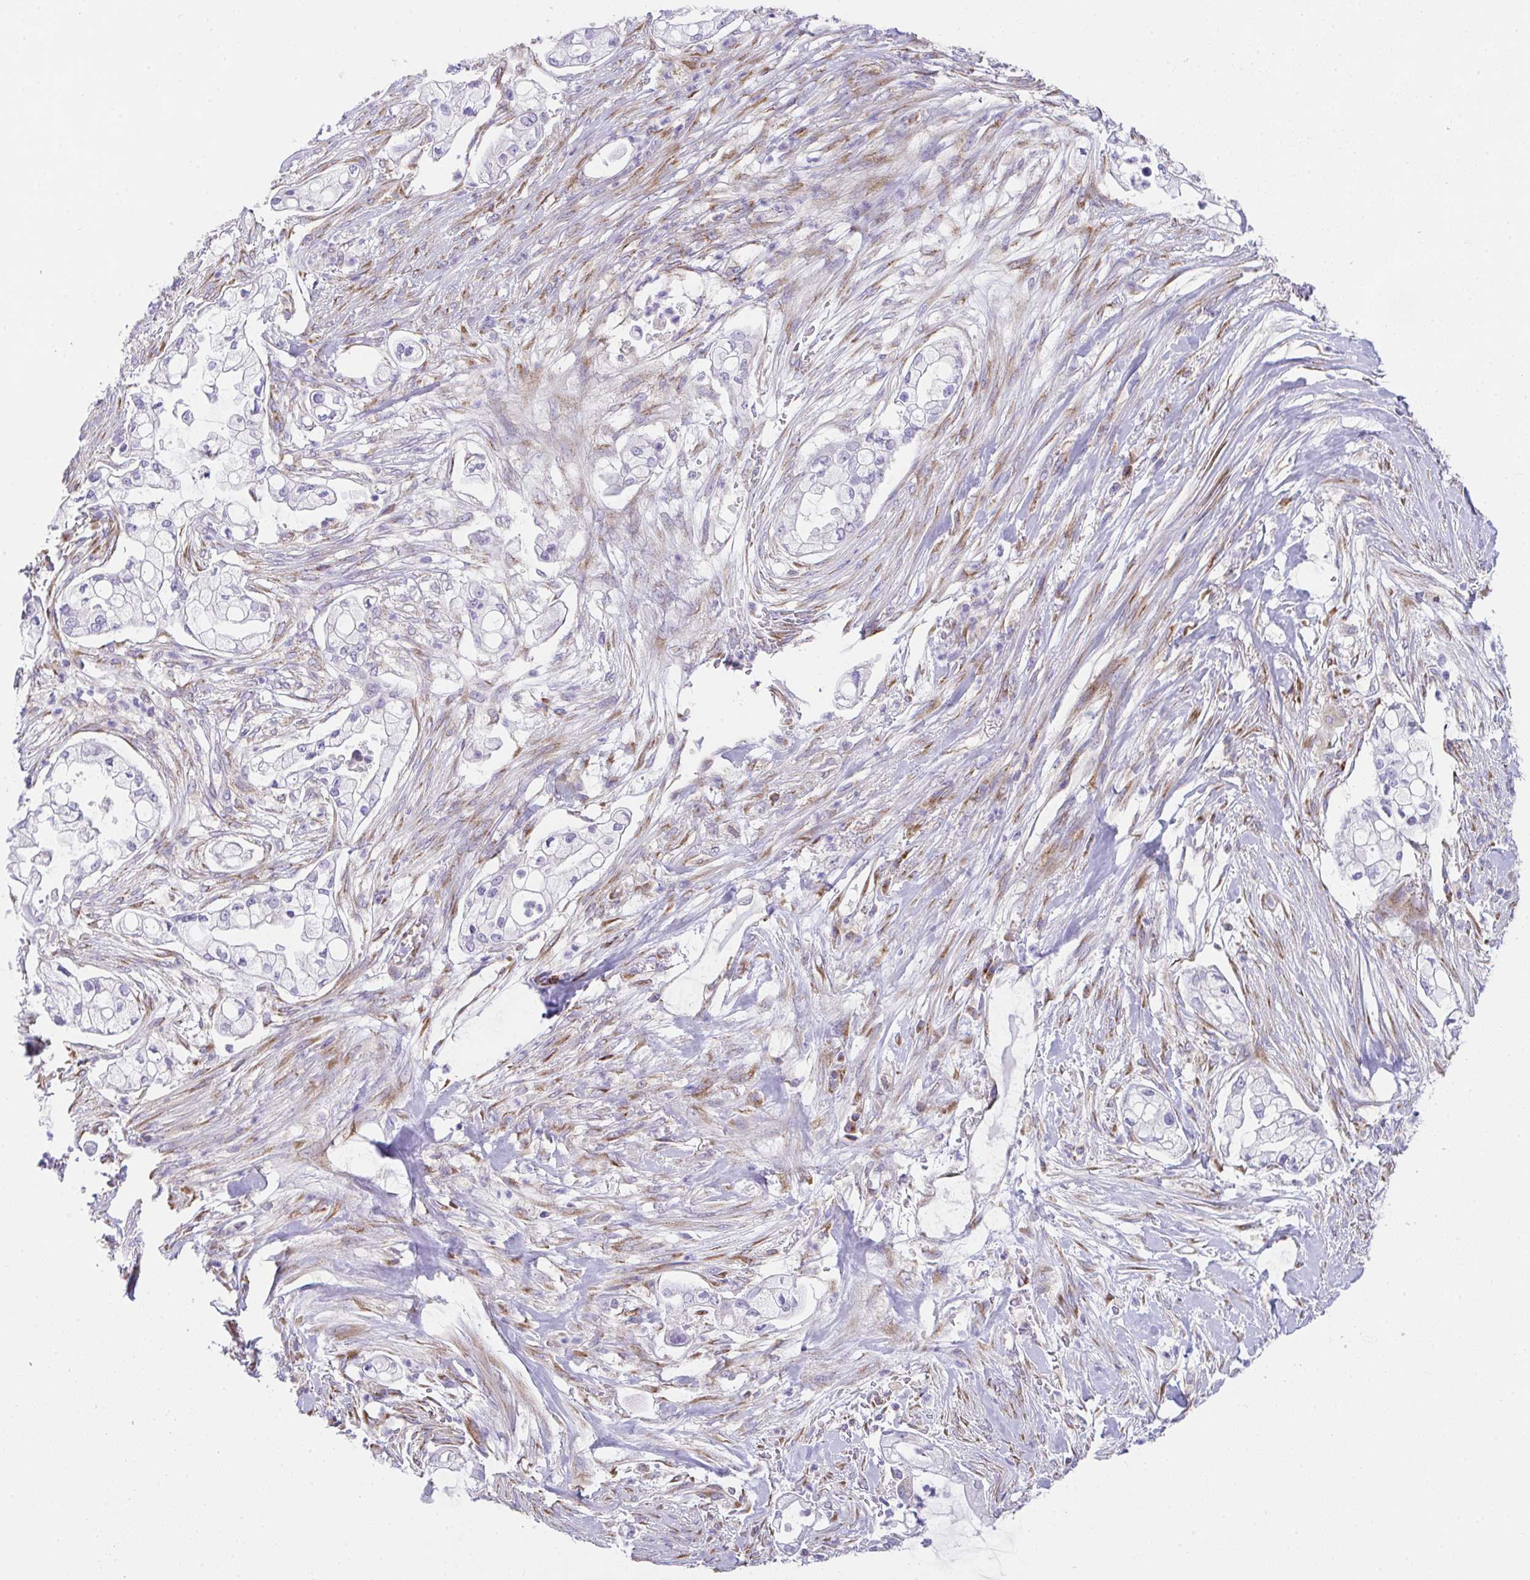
{"staining": {"intensity": "negative", "quantity": "none", "location": "none"}, "tissue": "pancreatic cancer", "cell_type": "Tumor cells", "image_type": "cancer", "snomed": [{"axis": "morphology", "description": "Adenocarcinoma, NOS"}, {"axis": "topography", "description": "Pancreas"}], "caption": "A high-resolution image shows immunohistochemistry (IHC) staining of pancreatic cancer (adenocarcinoma), which exhibits no significant expression in tumor cells.", "gene": "MIA3", "patient": {"sex": "female", "age": 69}}